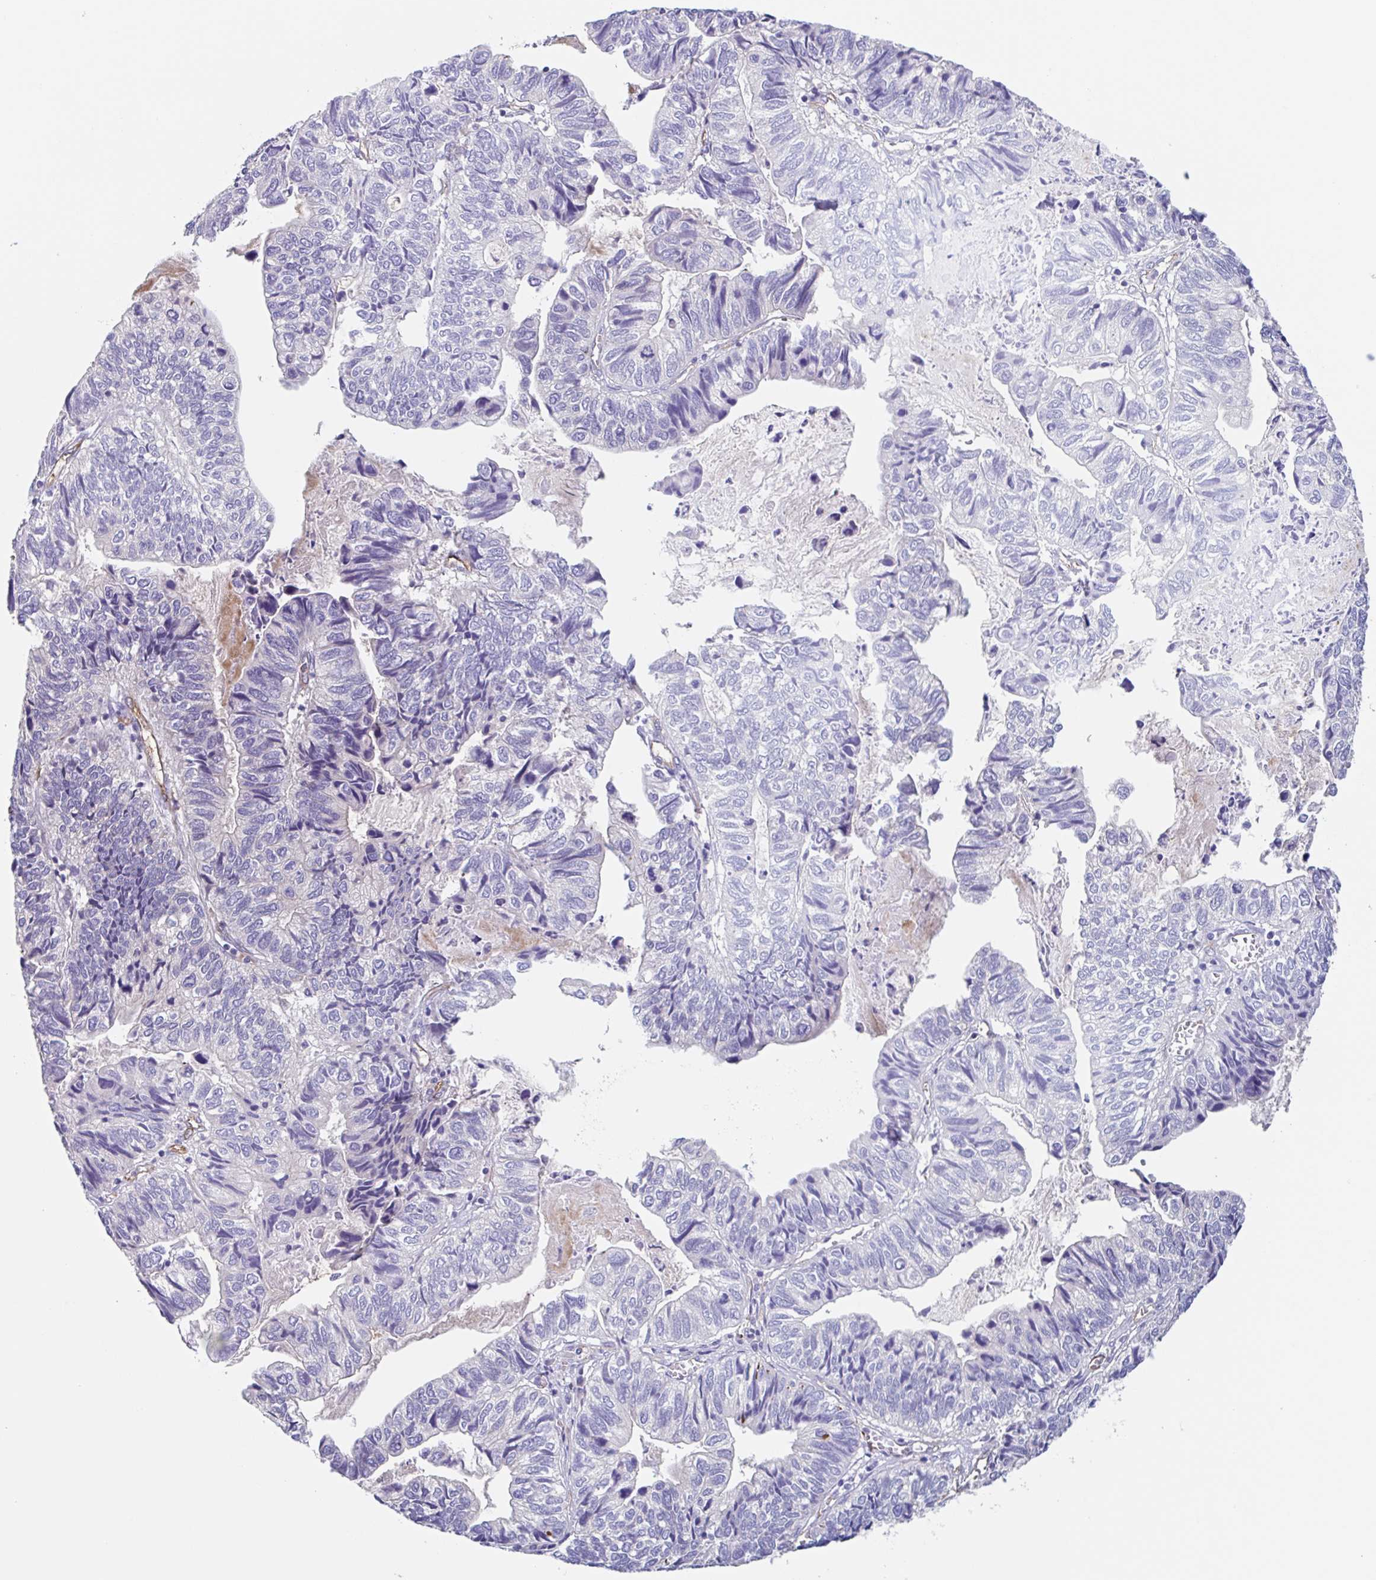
{"staining": {"intensity": "negative", "quantity": "none", "location": "none"}, "tissue": "stomach cancer", "cell_type": "Tumor cells", "image_type": "cancer", "snomed": [{"axis": "morphology", "description": "Adenocarcinoma, NOS"}, {"axis": "topography", "description": "Stomach, upper"}], "caption": "This is an immunohistochemistry (IHC) photomicrograph of human adenocarcinoma (stomach). There is no staining in tumor cells.", "gene": "EHD4", "patient": {"sex": "female", "age": 67}}